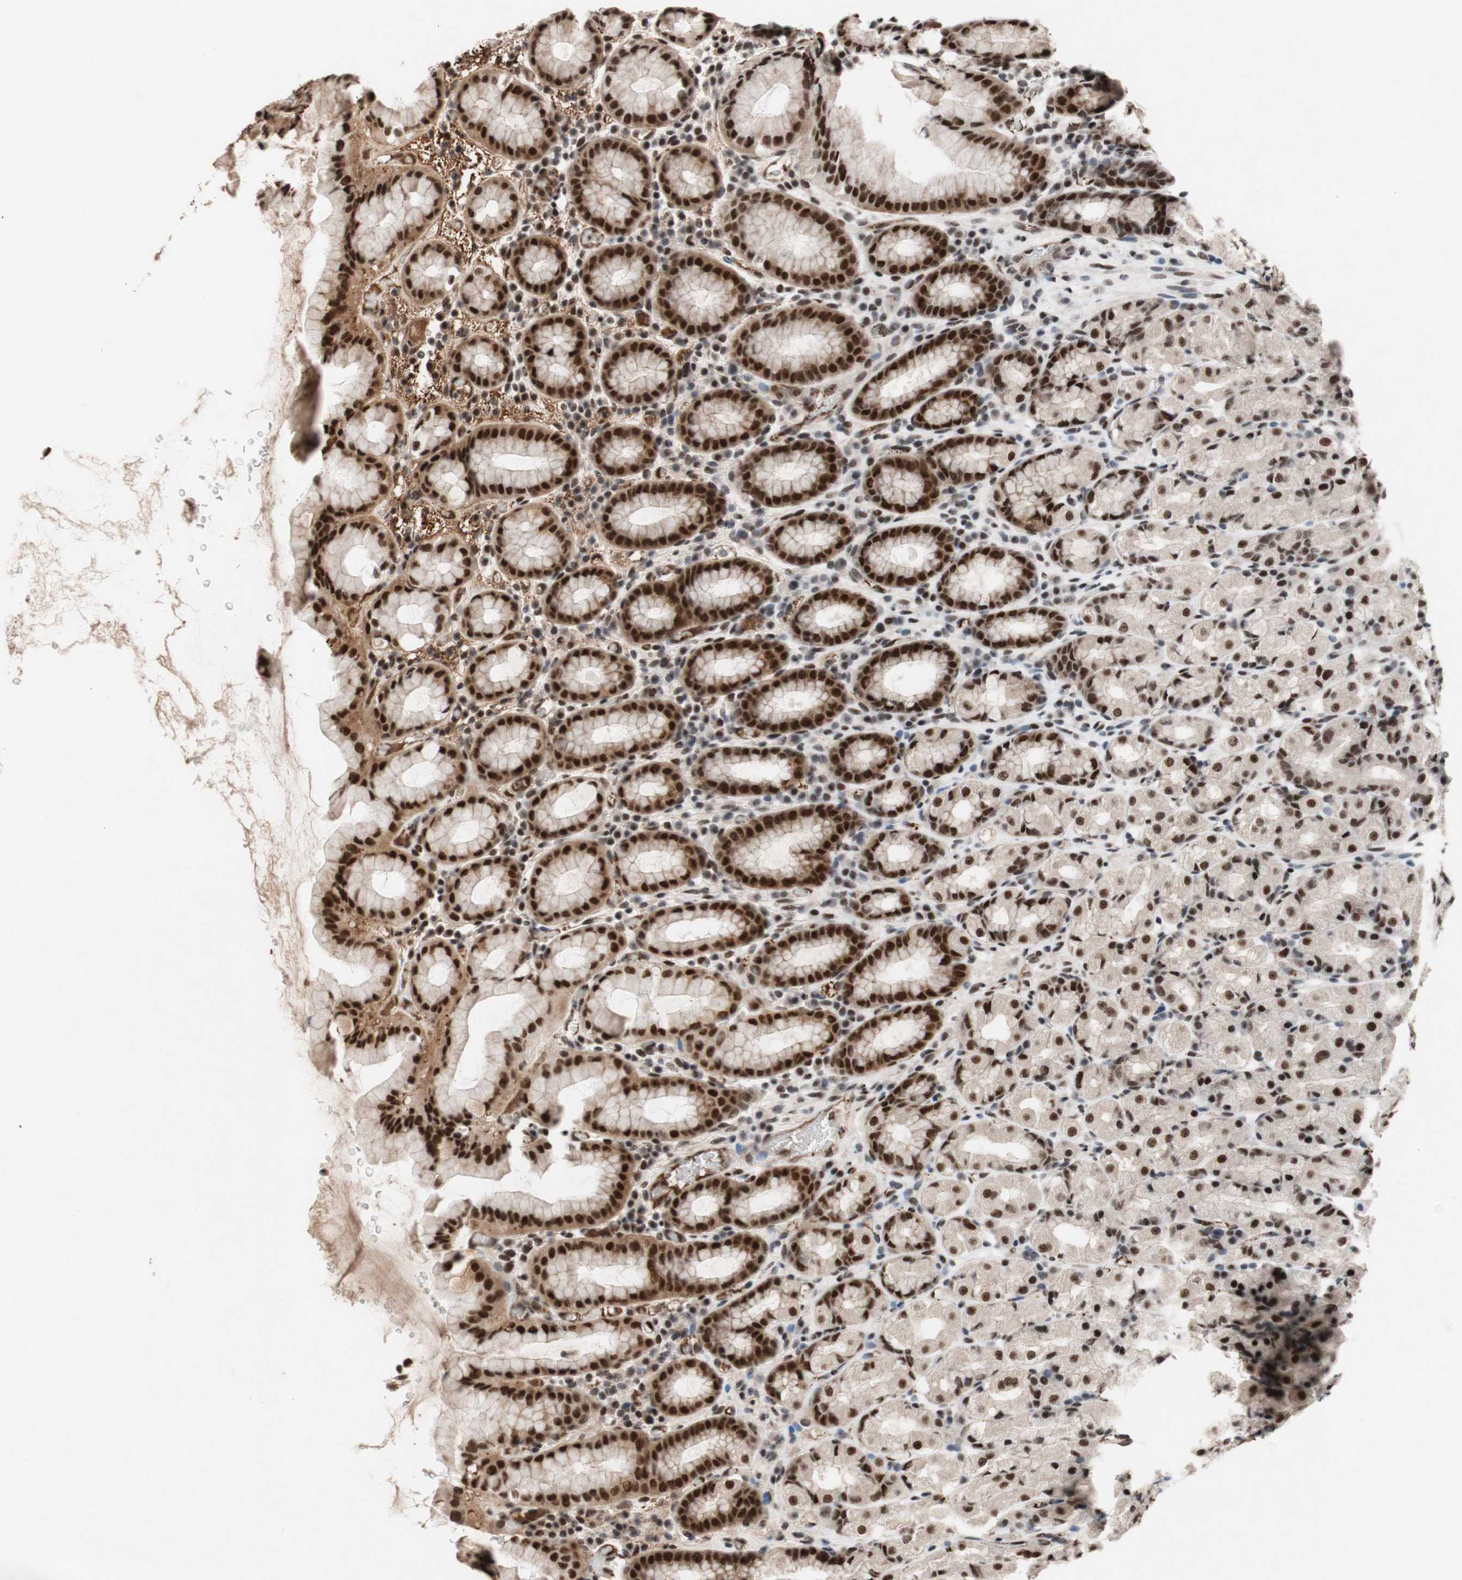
{"staining": {"intensity": "strong", "quantity": ">75%", "location": "nuclear"}, "tissue": "stomach", "cell_type": "Glandular cells", "image_type": "normal", "snomed": [{"axis": "morphology", "description": "Normal tissue, NOS"}, {"axis": "topography", "description": "Stomach, upper"}], "caption": "IHC photomicrograph of benign stomach stained for a protein (brown), which demonstrates high levels of strong nuclear staining in approximately >75% of glandular cells.", "gene": "TLE1", "patient": {"sex": "male", "age": 68}}